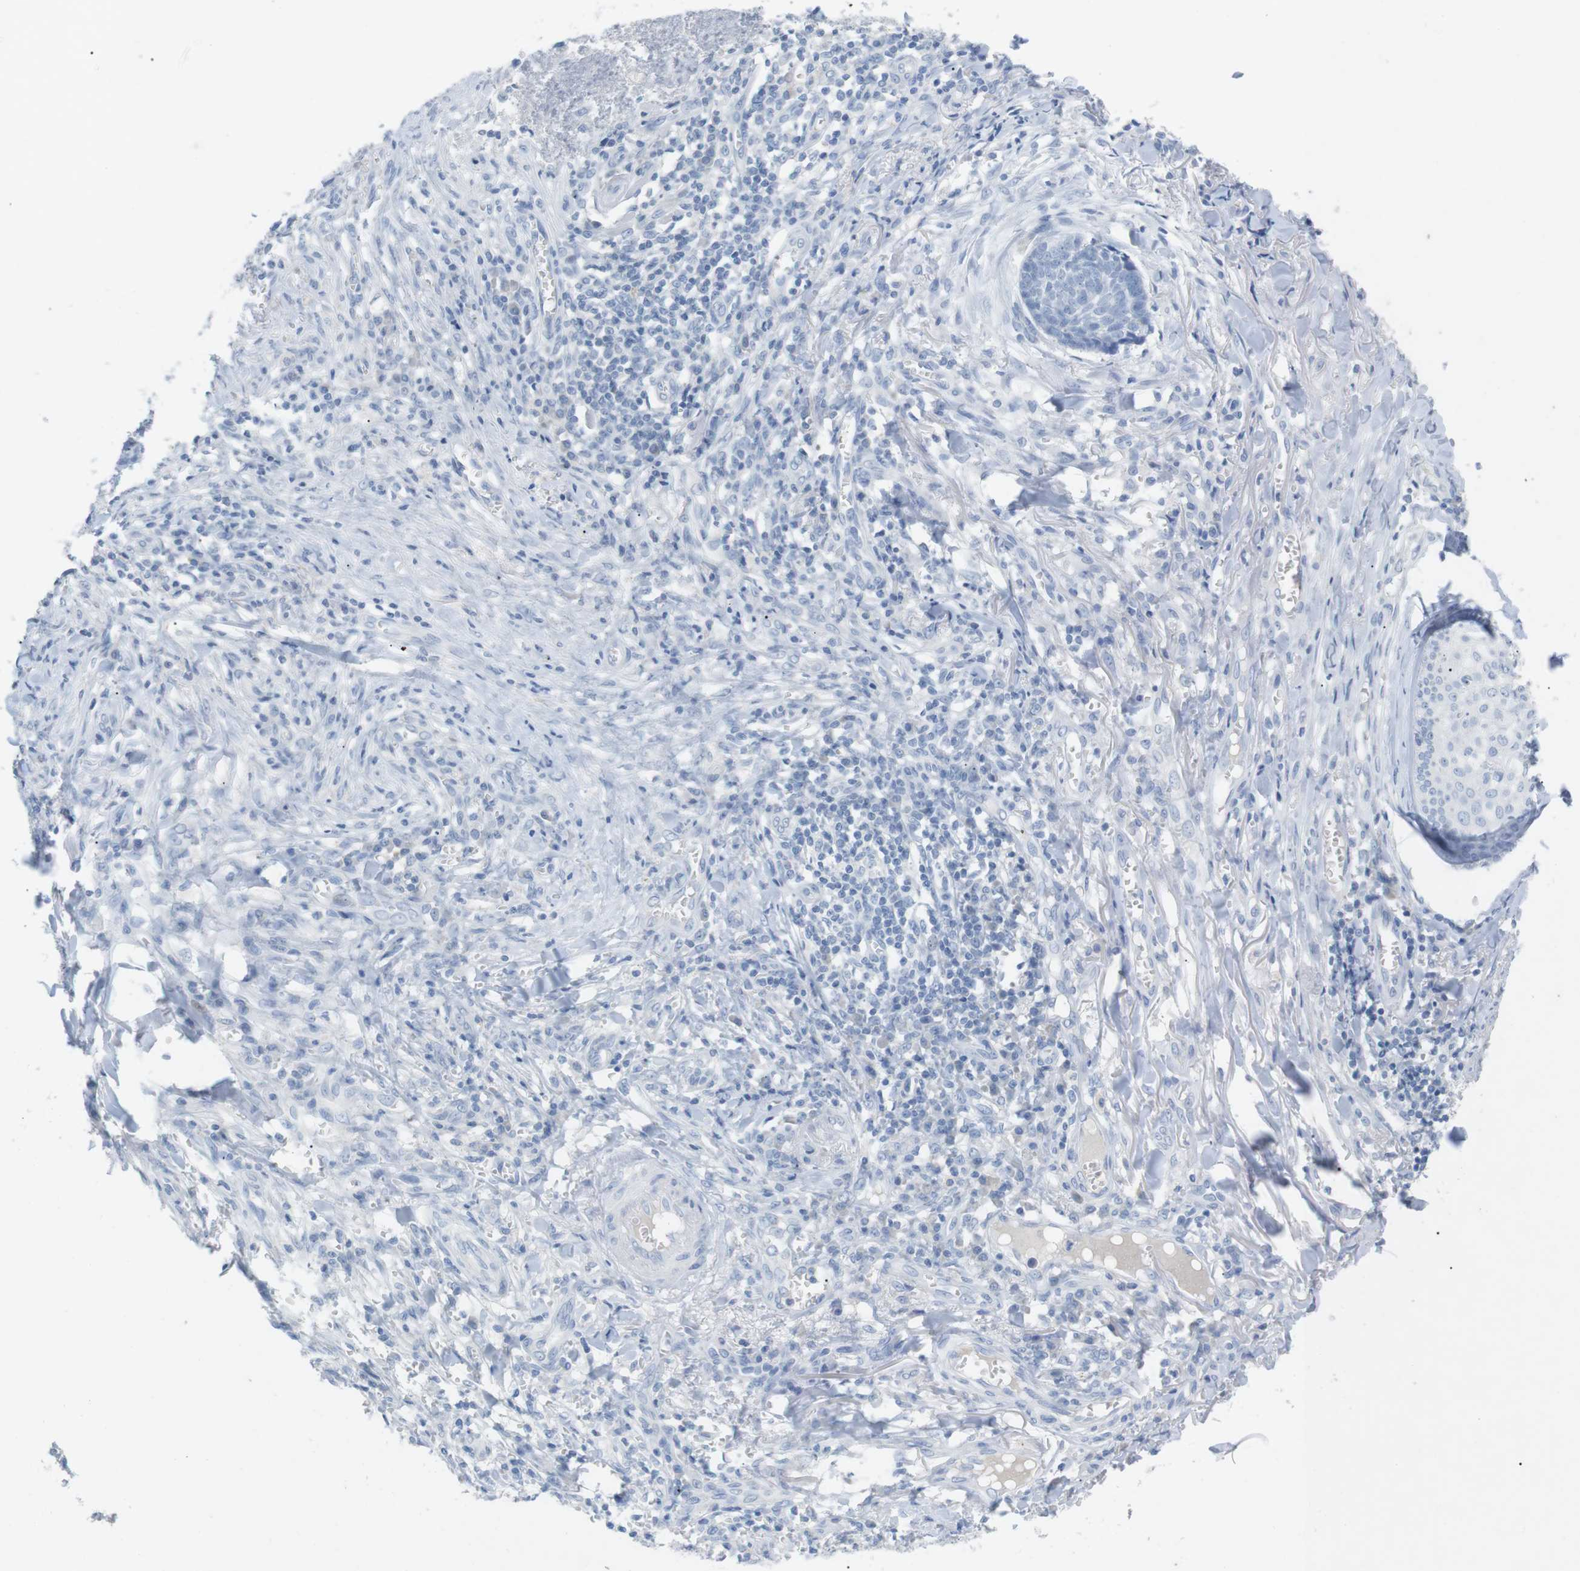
{"staining": {"intensity": "negative", "quantity": "none", "location": "none"}, "tissue": "skin cancer", "cell_type": "Tumor cells", "image_type": "cancer", "snomed": [{"axis": "morphology", "description": "Basal cell carcinoma"}, {"axis": "topography", "description": "Skin"}], "caption": "DAB immunohistochemical staining of skin cancer (basal cell carcinoma) shows no significant positivity in tumor cells.", "gene": "HBG2", "patient": {"sex": "male", "age": 84}}